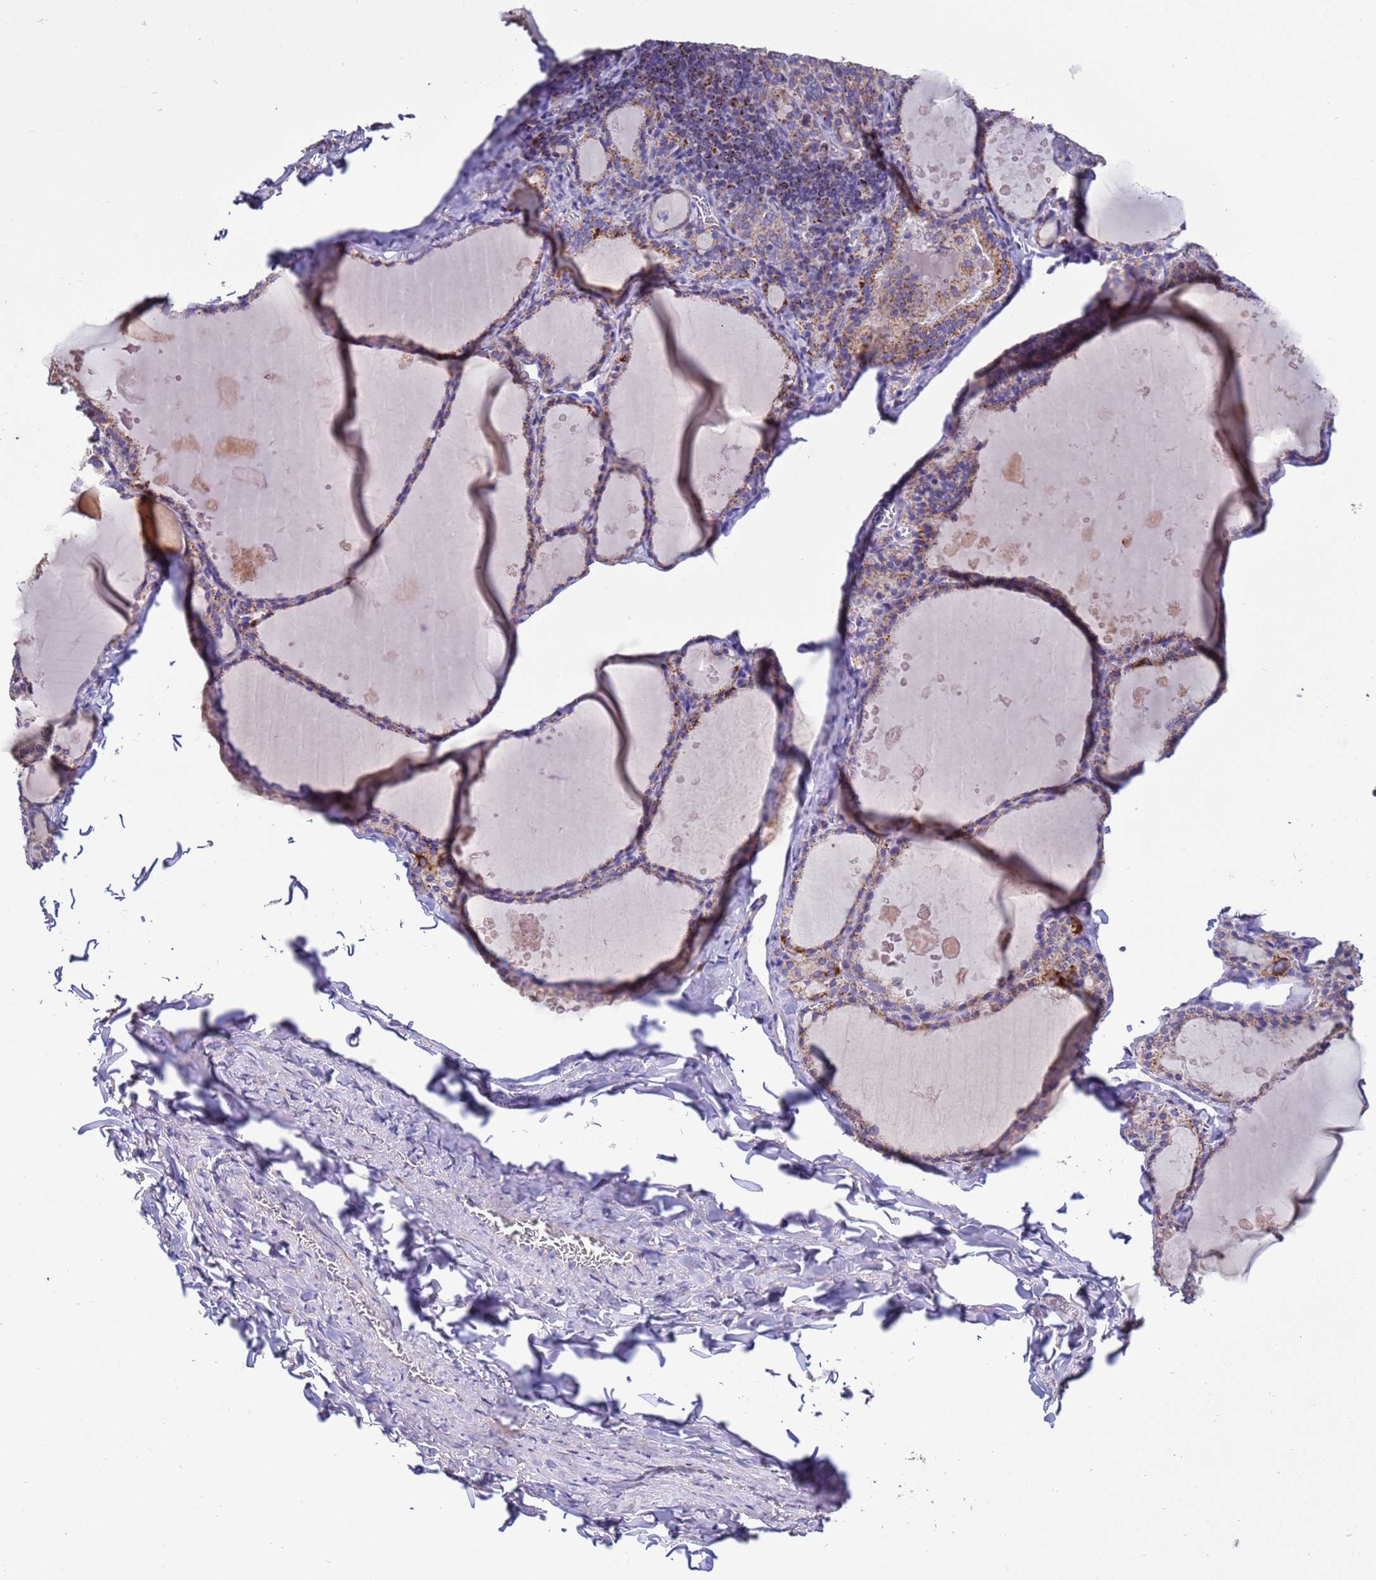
{"staining": {"intensity": "weak", "quantity": "25%-75%", "location": "cytoplasmic/membranous"}, "tissue": "thyroid gland", "cell_type": "Glandular cells", "image_type": "normal", "snomed": [{"axis": "morphology", "description": "Normal tissue, NOS"}, {"axis": "topography", "description": "Thyroid gland"}], "caption": "DAB (3,3'-diaminobenzidine) immunohistochemical staining of benign thyroid gland reveals weak cytoplasmic/membranous protein positivity in approximately 25%-75% of glandular cells. (brown staining indicates protein expression, while blue staining denotes nuclei).", "gene": "ZNFX1", "patient": {"sex": "male", "age": 56}}